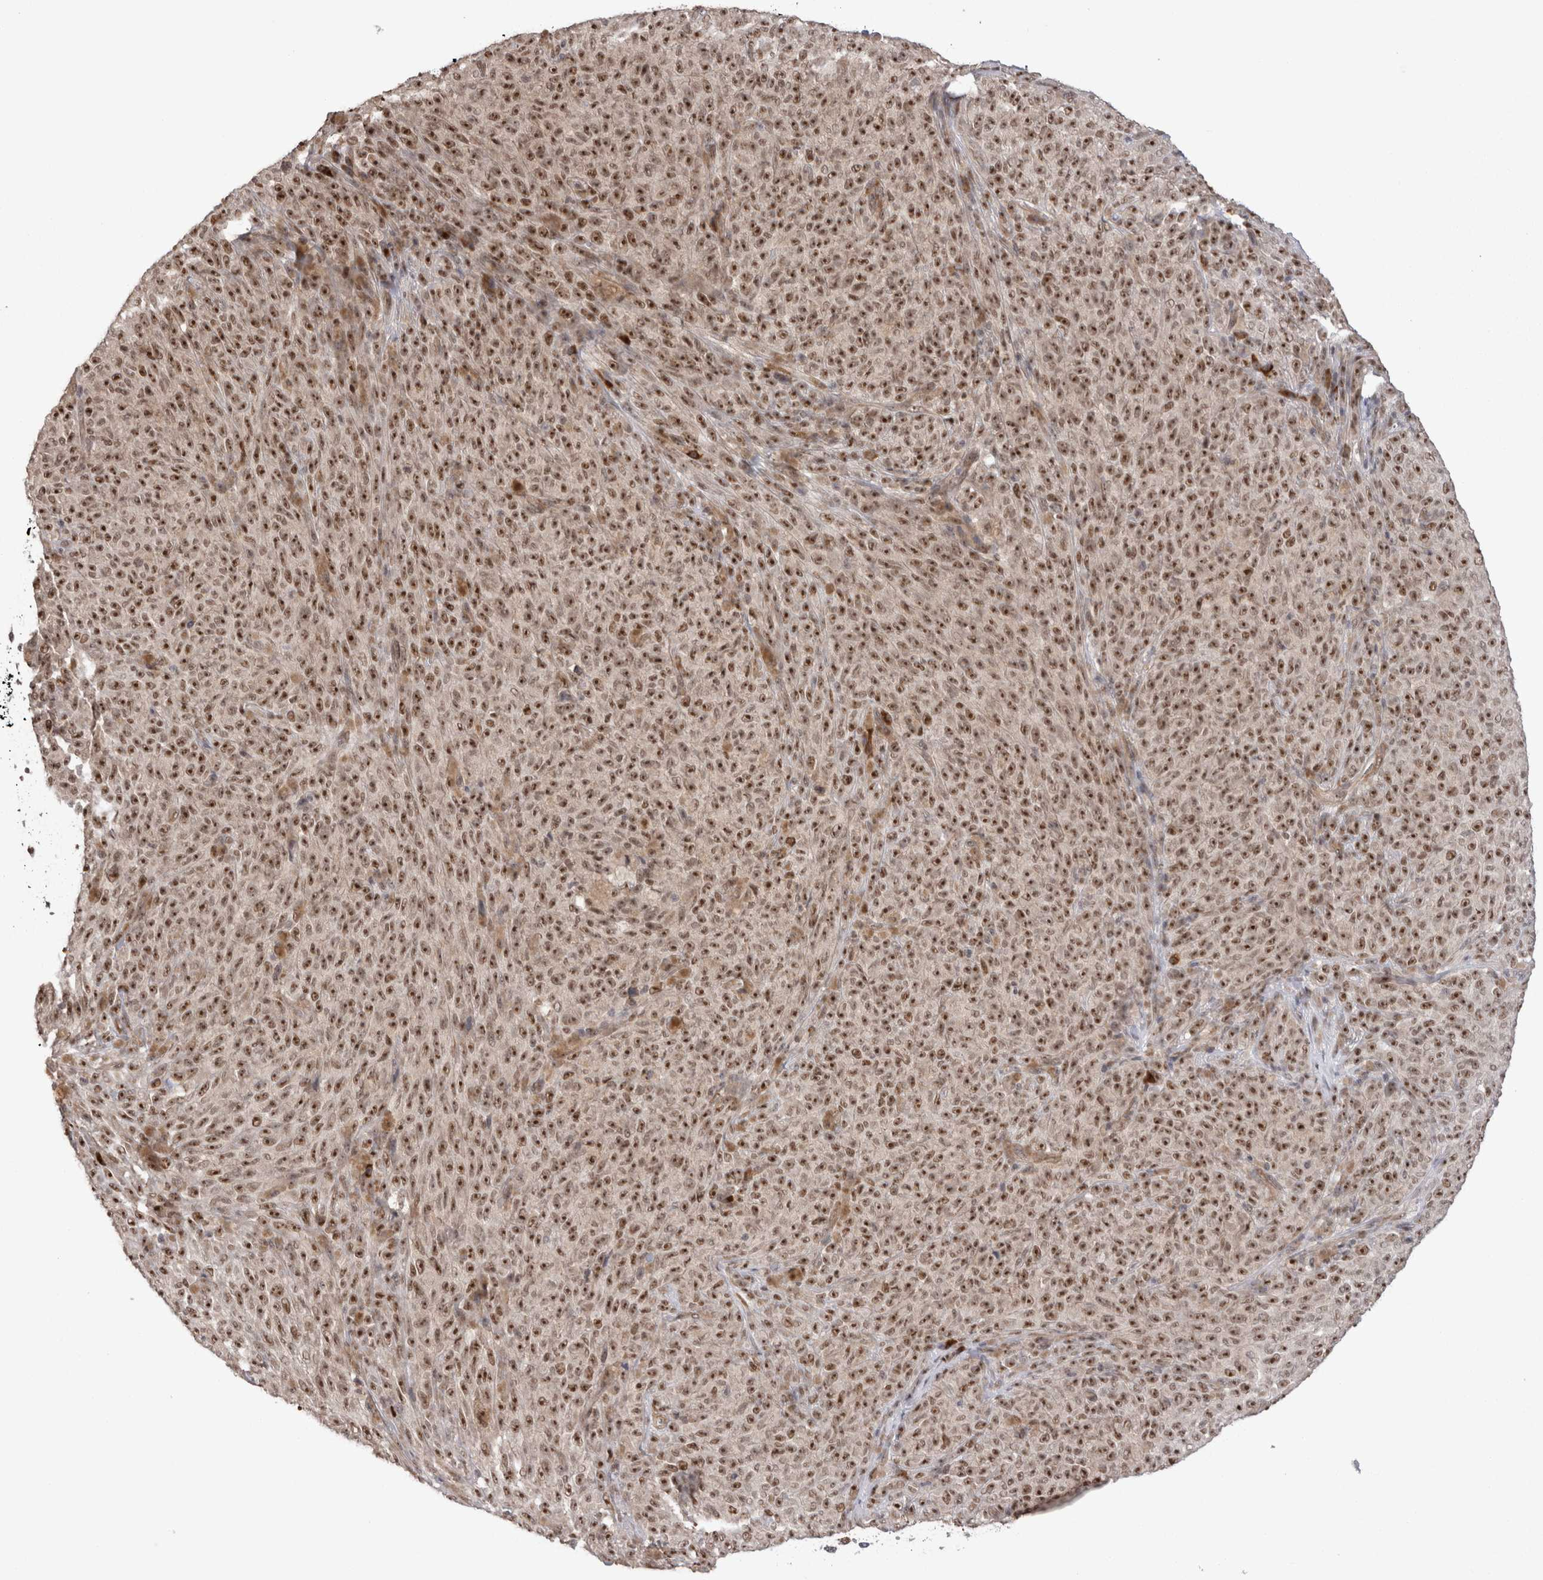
{"staining": {"intensity": "strong", "quantity": ">75%", "location": "nuclear"}, "tissue": "melanoma", "cell_type": "Tumor cells", "image_type": "cancer", "snomed": [{"axis": "morphology", "description": "Malignant melanoma, NOS"}, {"axis": "topography", "description": "Skin"}], "caption": "Brown immunohistochemical staining in melanoma shows strong nuclear expression in approximately >75% of tumor cells.", "gene": "EXOSC4", "patient": {"sex": "female", "age": 82}}